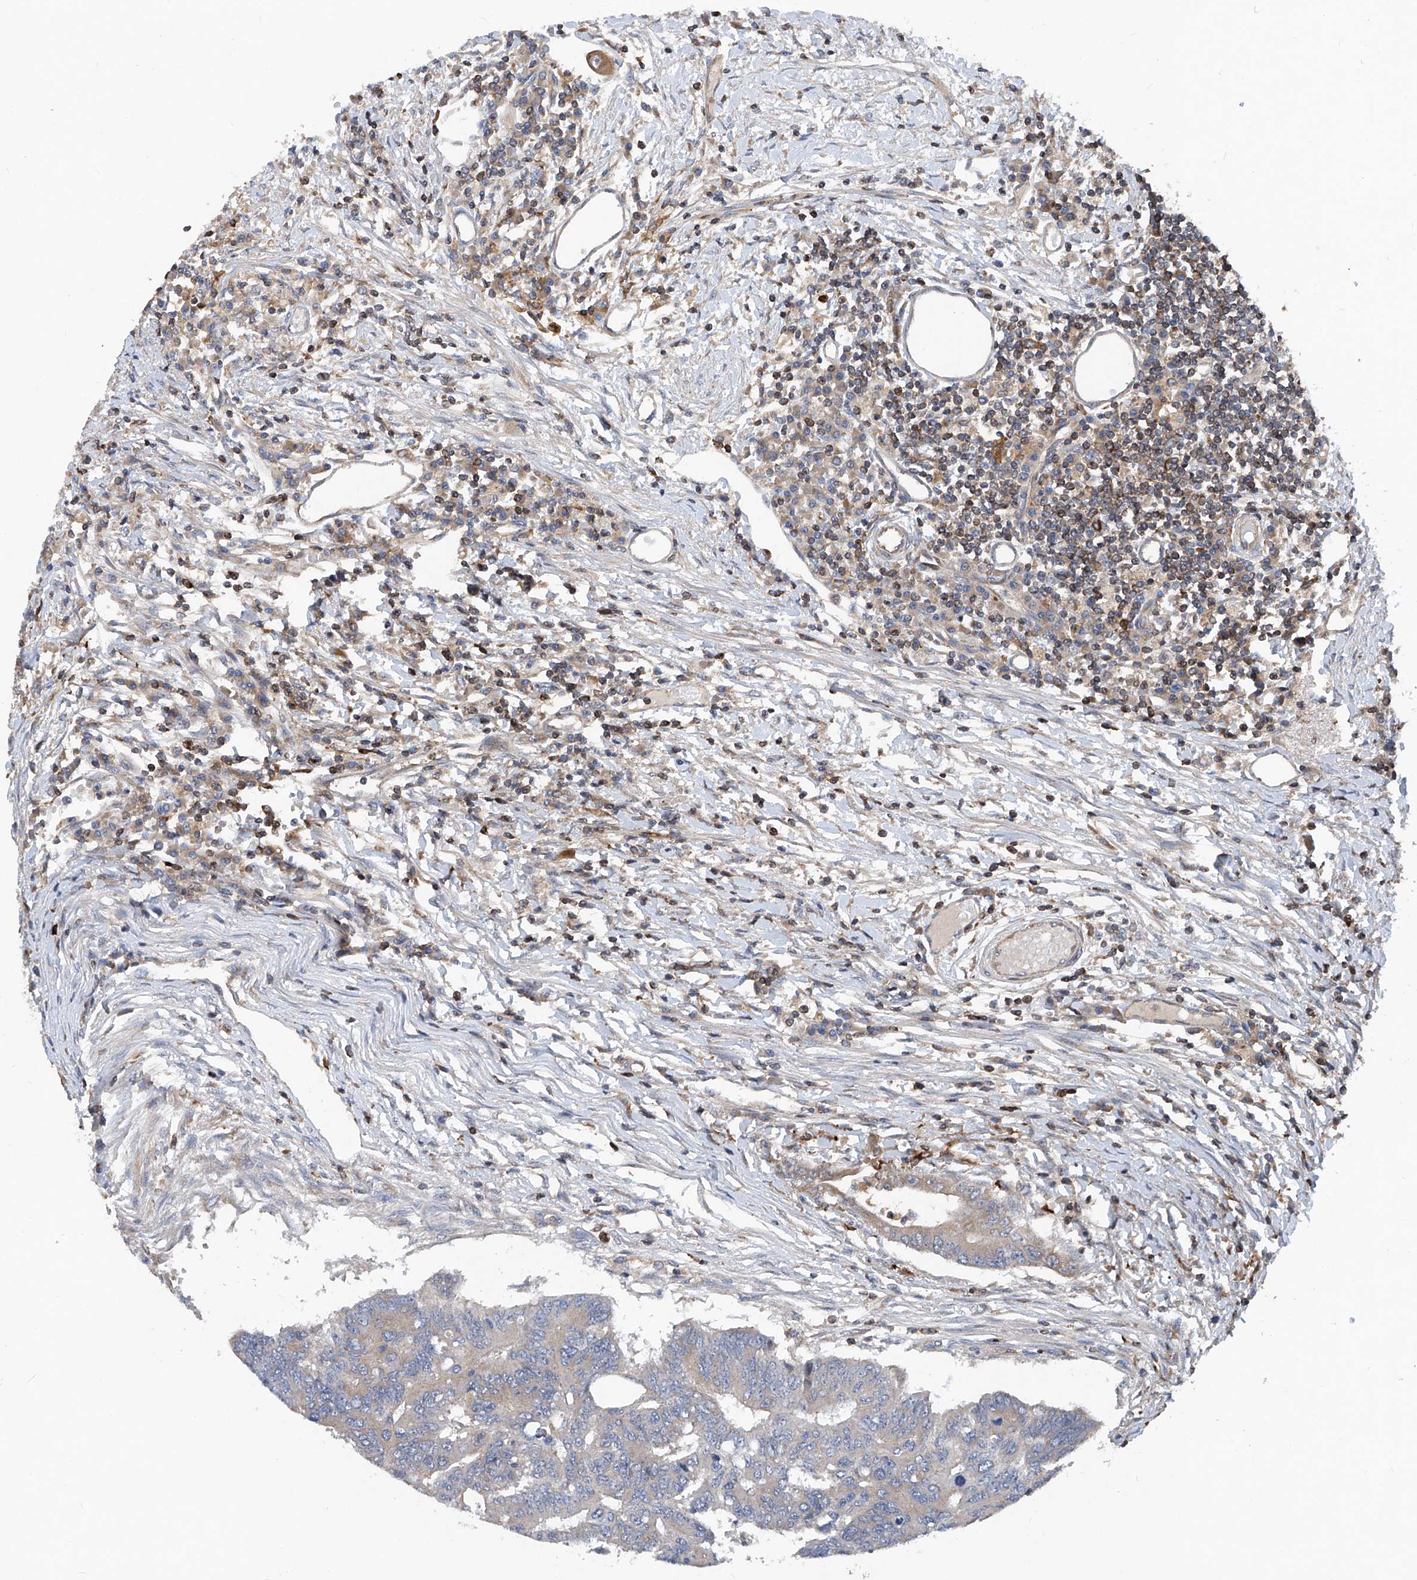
{"staining": {"intensity": "negative", "quantity": "none", "location": "none"}, "tissue": "colorectal cancer", "cell_type": "Tumor cells", "image_type": "cancer", "snomed": [{"axis": "morphology", "description": "Adenoma, NOS"}, {"axis": "morphology", "description": "Adenocarcinoma, NOS"}, {"axis": "topography", "description": "Colon"}], "caption": "High power microscopy histopathology image of an immunohistochemistry (IHC) image of colorectal cancer (adenoma), revealing no significant staining in tumor cells. Brightfield microscopy of immunohistochemistry stained with DAB (brown) and hematoxylin (blue), captured at high magnification.", "gene": "TRIM38", "patient": {"sex": "male", "age": 79}}